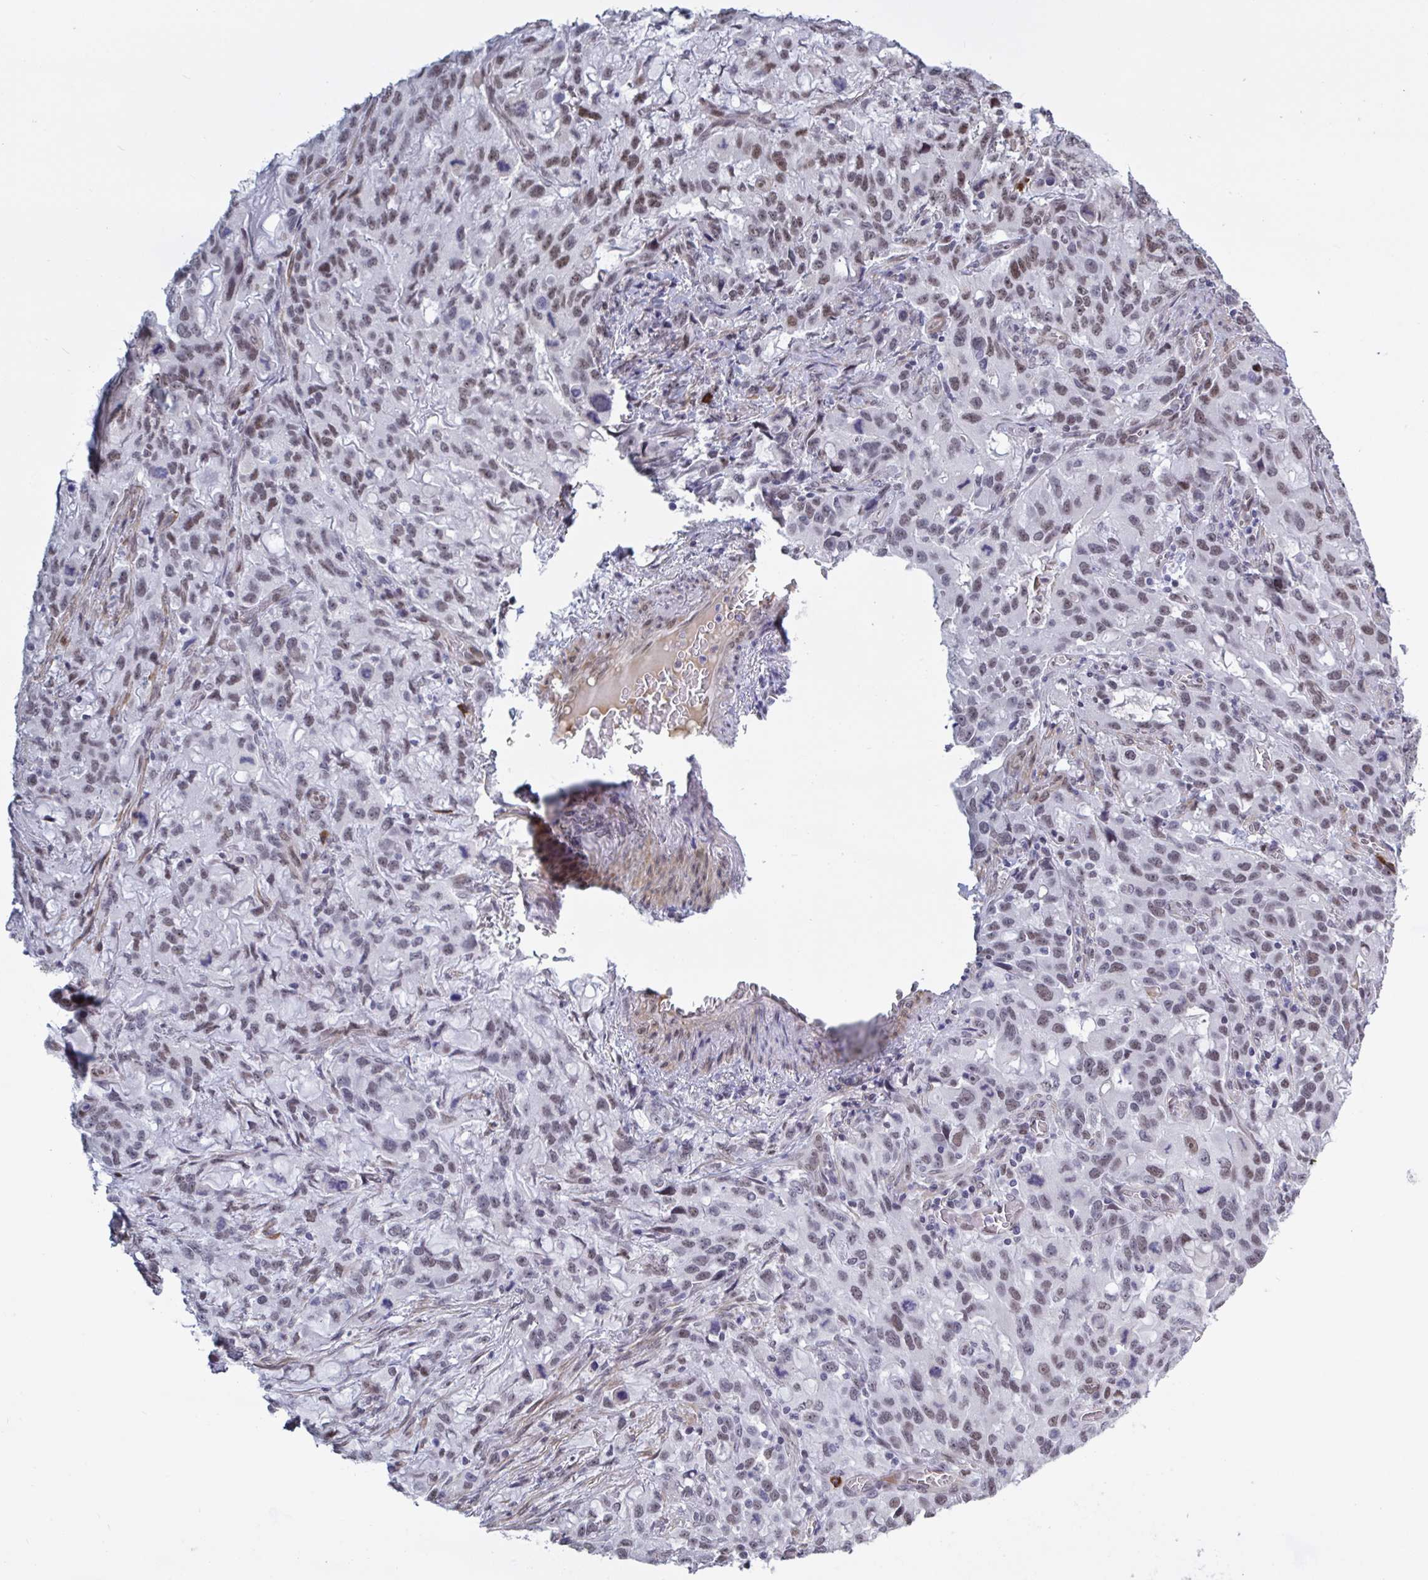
{"staining": {"intensity": "moderate", "quantity": ">75%", "location": "nuclear"}, "tissue": "stomach cancer", "cell_type": "Tumor cells", "image_type": "cancer", "snomed": [{"axis": "morphology", "description": "Adenocarcinoma, NOS"}, {"axis": "topography", "description": "Stomach, upper"}], "caption": "Protein positivity by immunohistochemistry shows moderate nuclear expression in about >75% of tumor cells in stomach adenocarcinoma.", "gene": "BCL7B", "patient": {"sex": "male", "age": 85}}